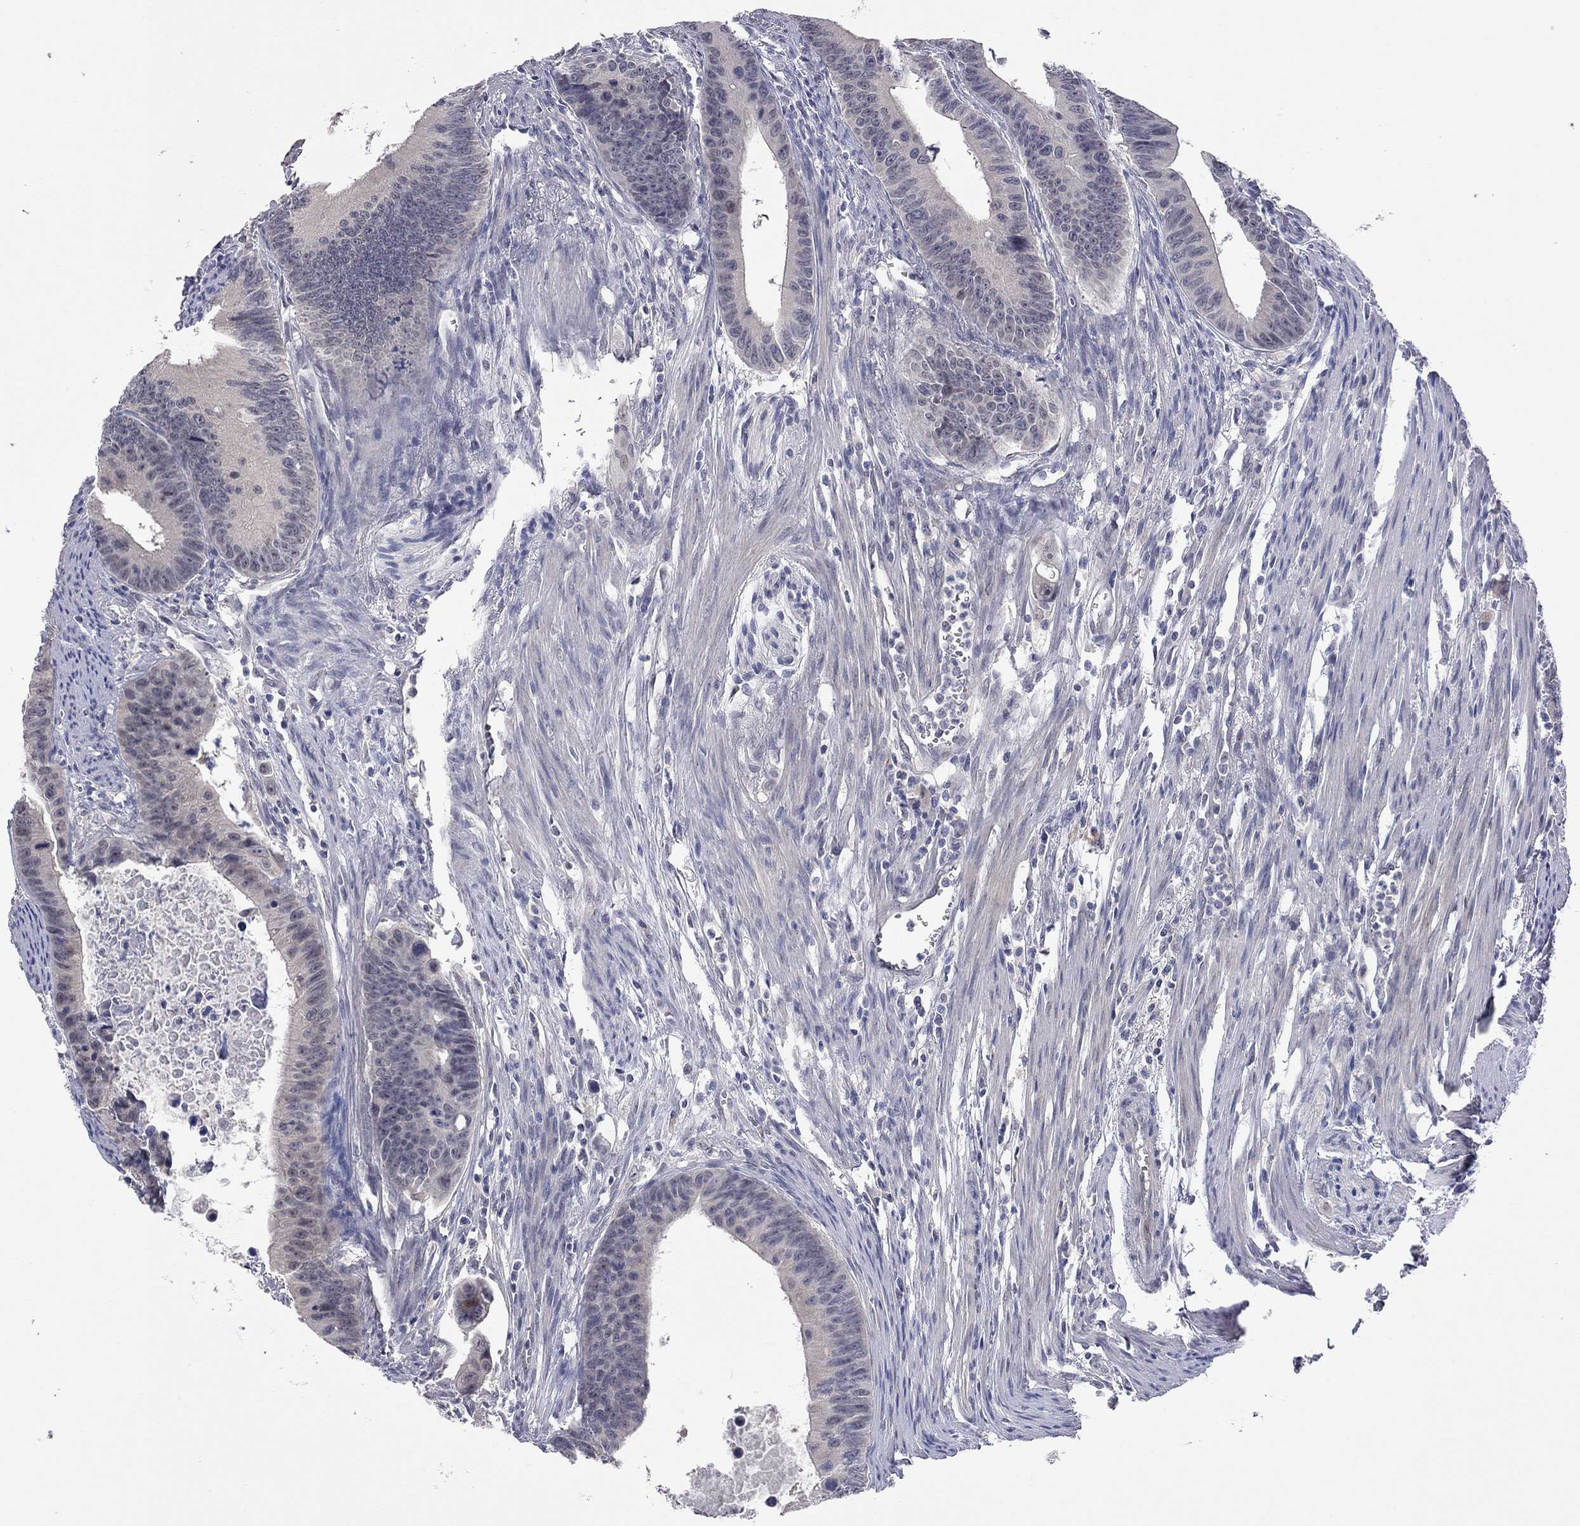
{"staining": {"intensity": "negative", "quantity": "none", "location": "none"}, "tissue": "colorectal cancer", "cell_type": "Tumor cells", "image_type": "cancer", "snomed": [{"axis": "morphology", "description": "Adenocarcinoma, NOS"}, {"axis": "topography", "description": "Colon"}], "caption": "Protein analysis of adenocarcinoma (colorectal) reveals no significant positivity in tumor cells.", "gene": "FABP12", "patient": {"sex": "female", "age": 87}}